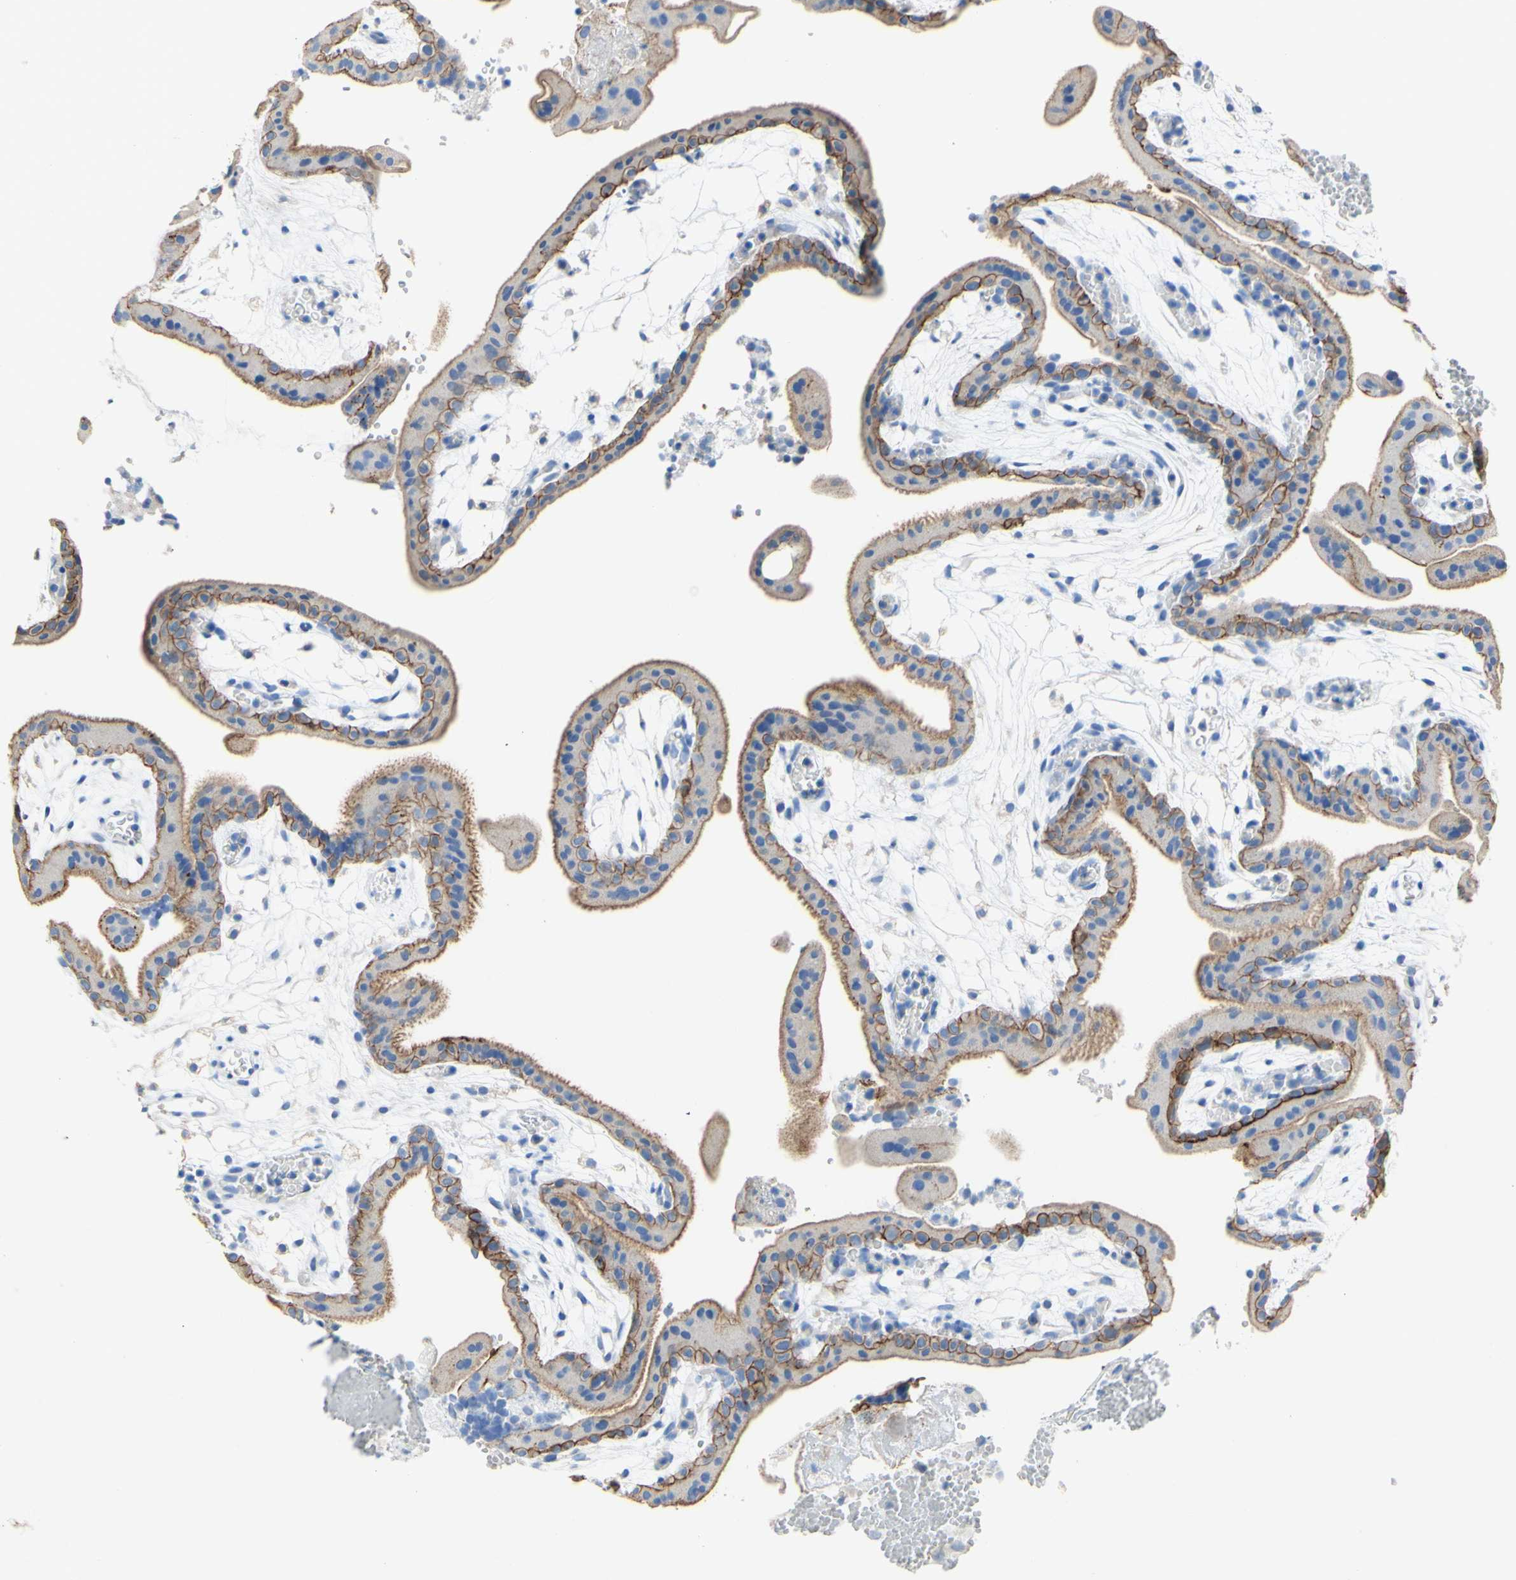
{"staining": {"intensity": "moderate", "quantity": ">75%", "location": "cytoplasmic/membranous"}, "tissue": "placenta", "cell_type": "Trophoblastic cells", "image_type": "normal", "snomed": [{"axis": "morphology", "description": "Normal tissue, NOS"}, {"axis": "topography", "description": "Placenta"}], "caption": "Immunohistochemistry (IHC) of normal placenta reveals medium levels of moderate cytoplasmic/membranous expression in approximately >75% of trophoblastic cells.", "gene": "DSC2", "patient": {"sex": "female", "age": 18}}